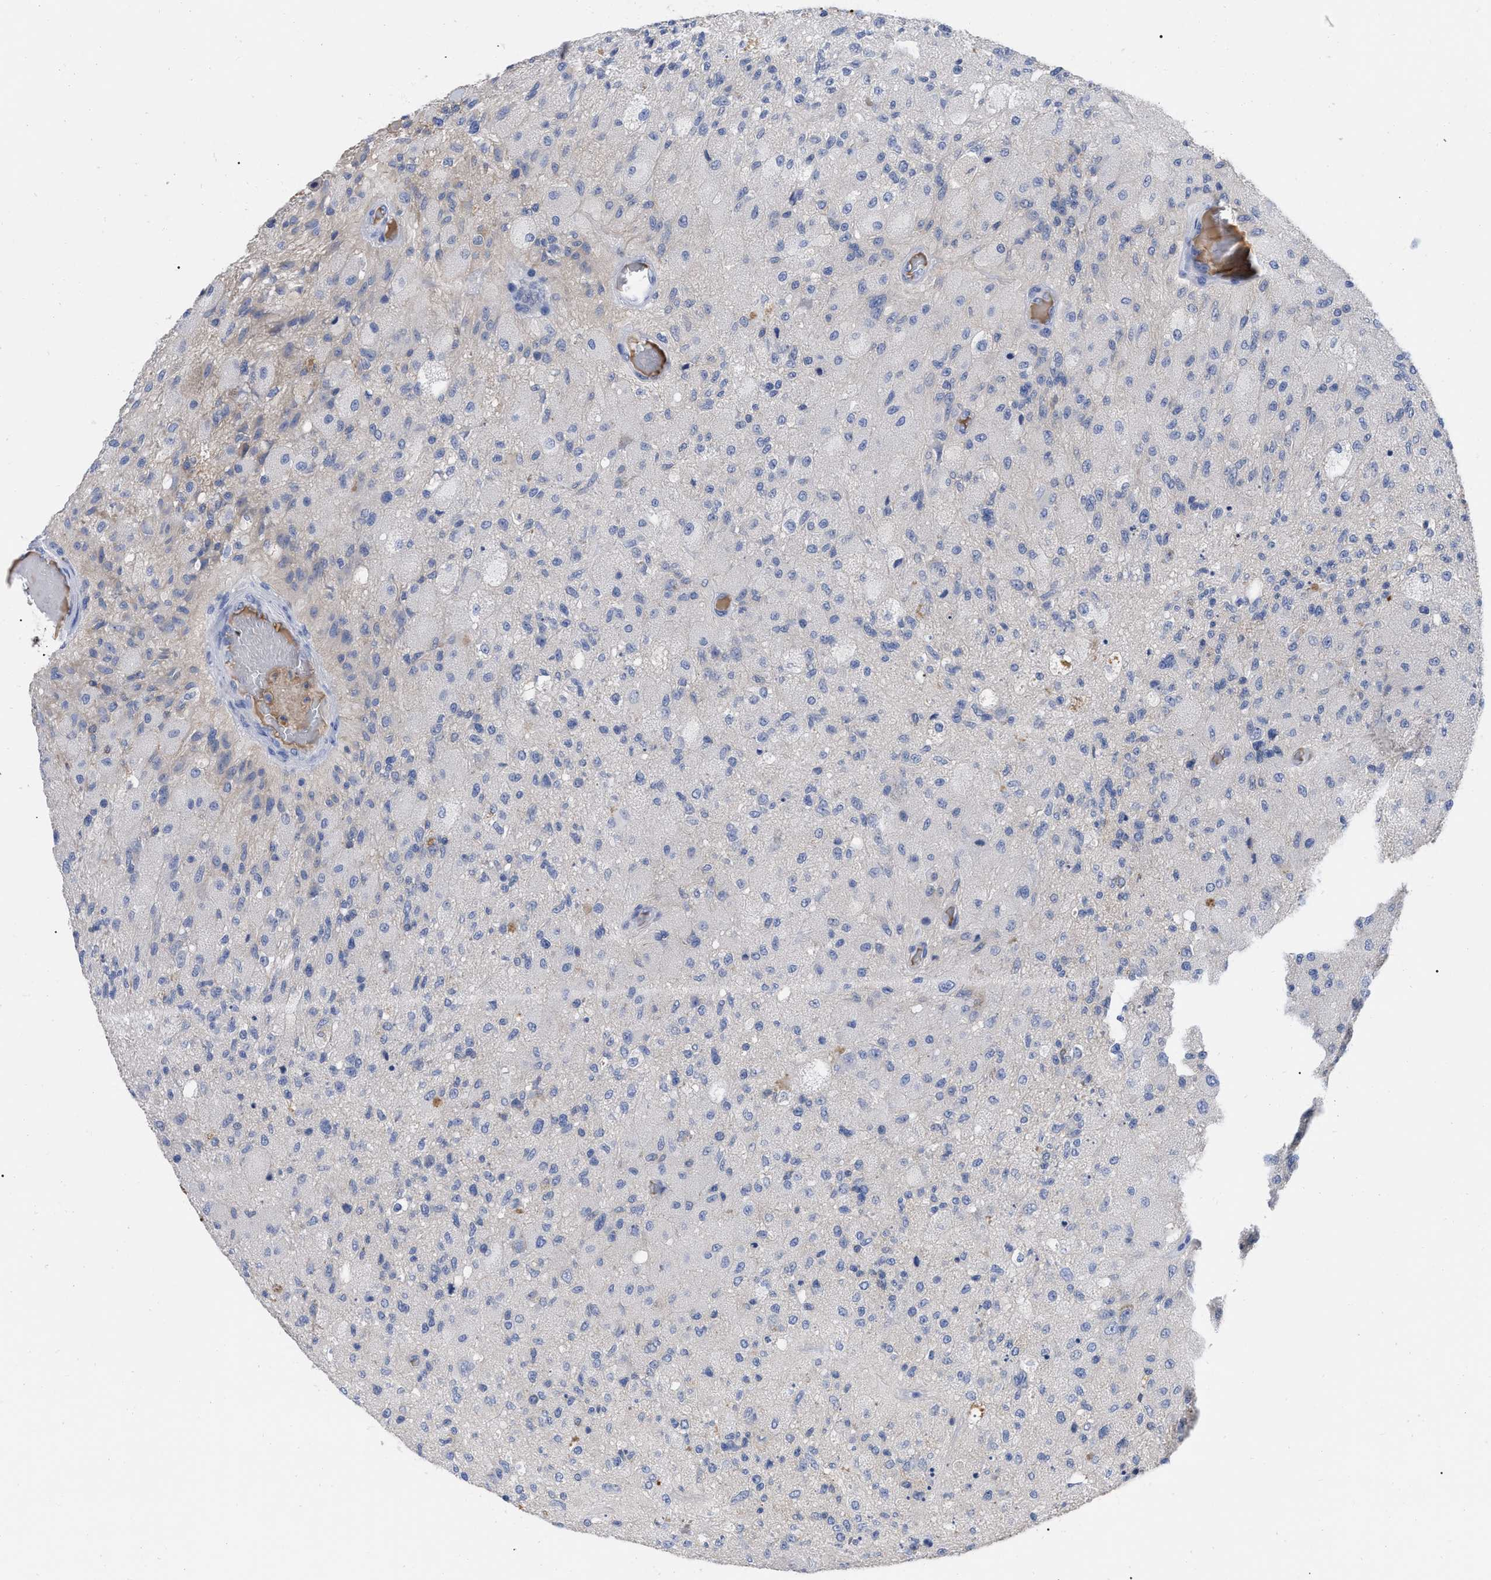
{"staining": {"intensity": "negative", "quantity": "none", "location": "none"}, "tissue": "glioma", "cell_type": "Tumor cells", "image_type": "cancer", "snomed": [{"axis": "morphology", "description": "Normal tissue, NOS"}, {"axis": "morphology", "description": "Glioma, malignant, High grade"}, {"axis": "topography", "description": "Cerebral cortex"}], "caption": "Tumor cells show no significant positivity in malignant high-grade glioma.", "gene": "IGHV5-51", "patient": {"sex": "male", "age": 77}}